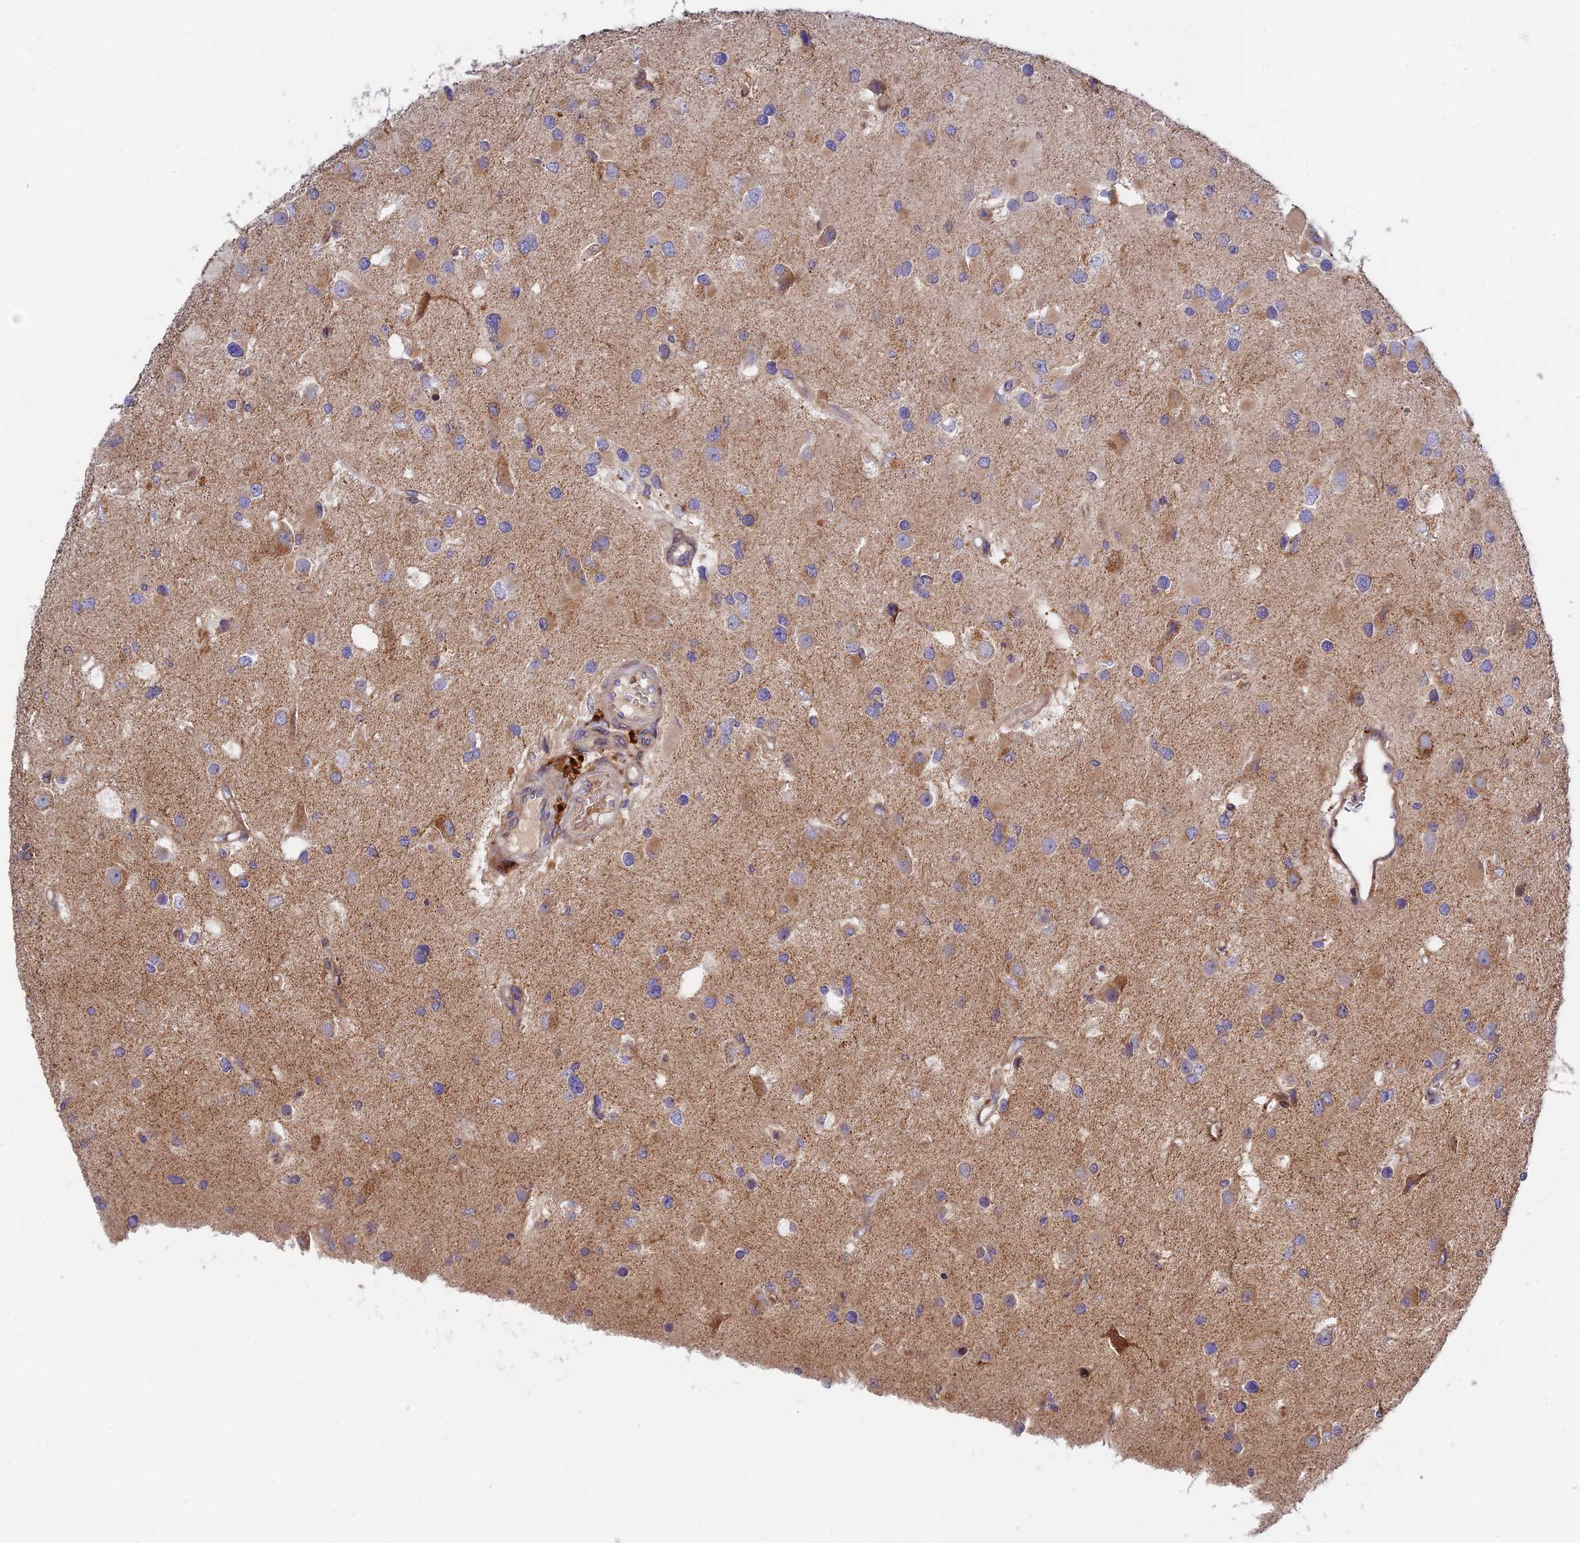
{"staining": {"intensity": "moderate", "quantity": "<25%", "location": "cytoplasmic/membranous"}, "tissue": "glioma", "cell_type": "Tumor cells", "image_type": "cancer", "snomed": [{"axis": "morphology", "description": "Glioma, malignant, High grade"}, {"axis": "topography", "description": "Brain"}], "caption": "Glioma stained with DAB (3,3'-diaminobenzidine) immunohistochemistry exhibits low levels of moderate cytoplasmic/membranous staining in about <25% of tumor cells.", "gene": "FUOM", "patient": {"sex": "male", "age": 53}}